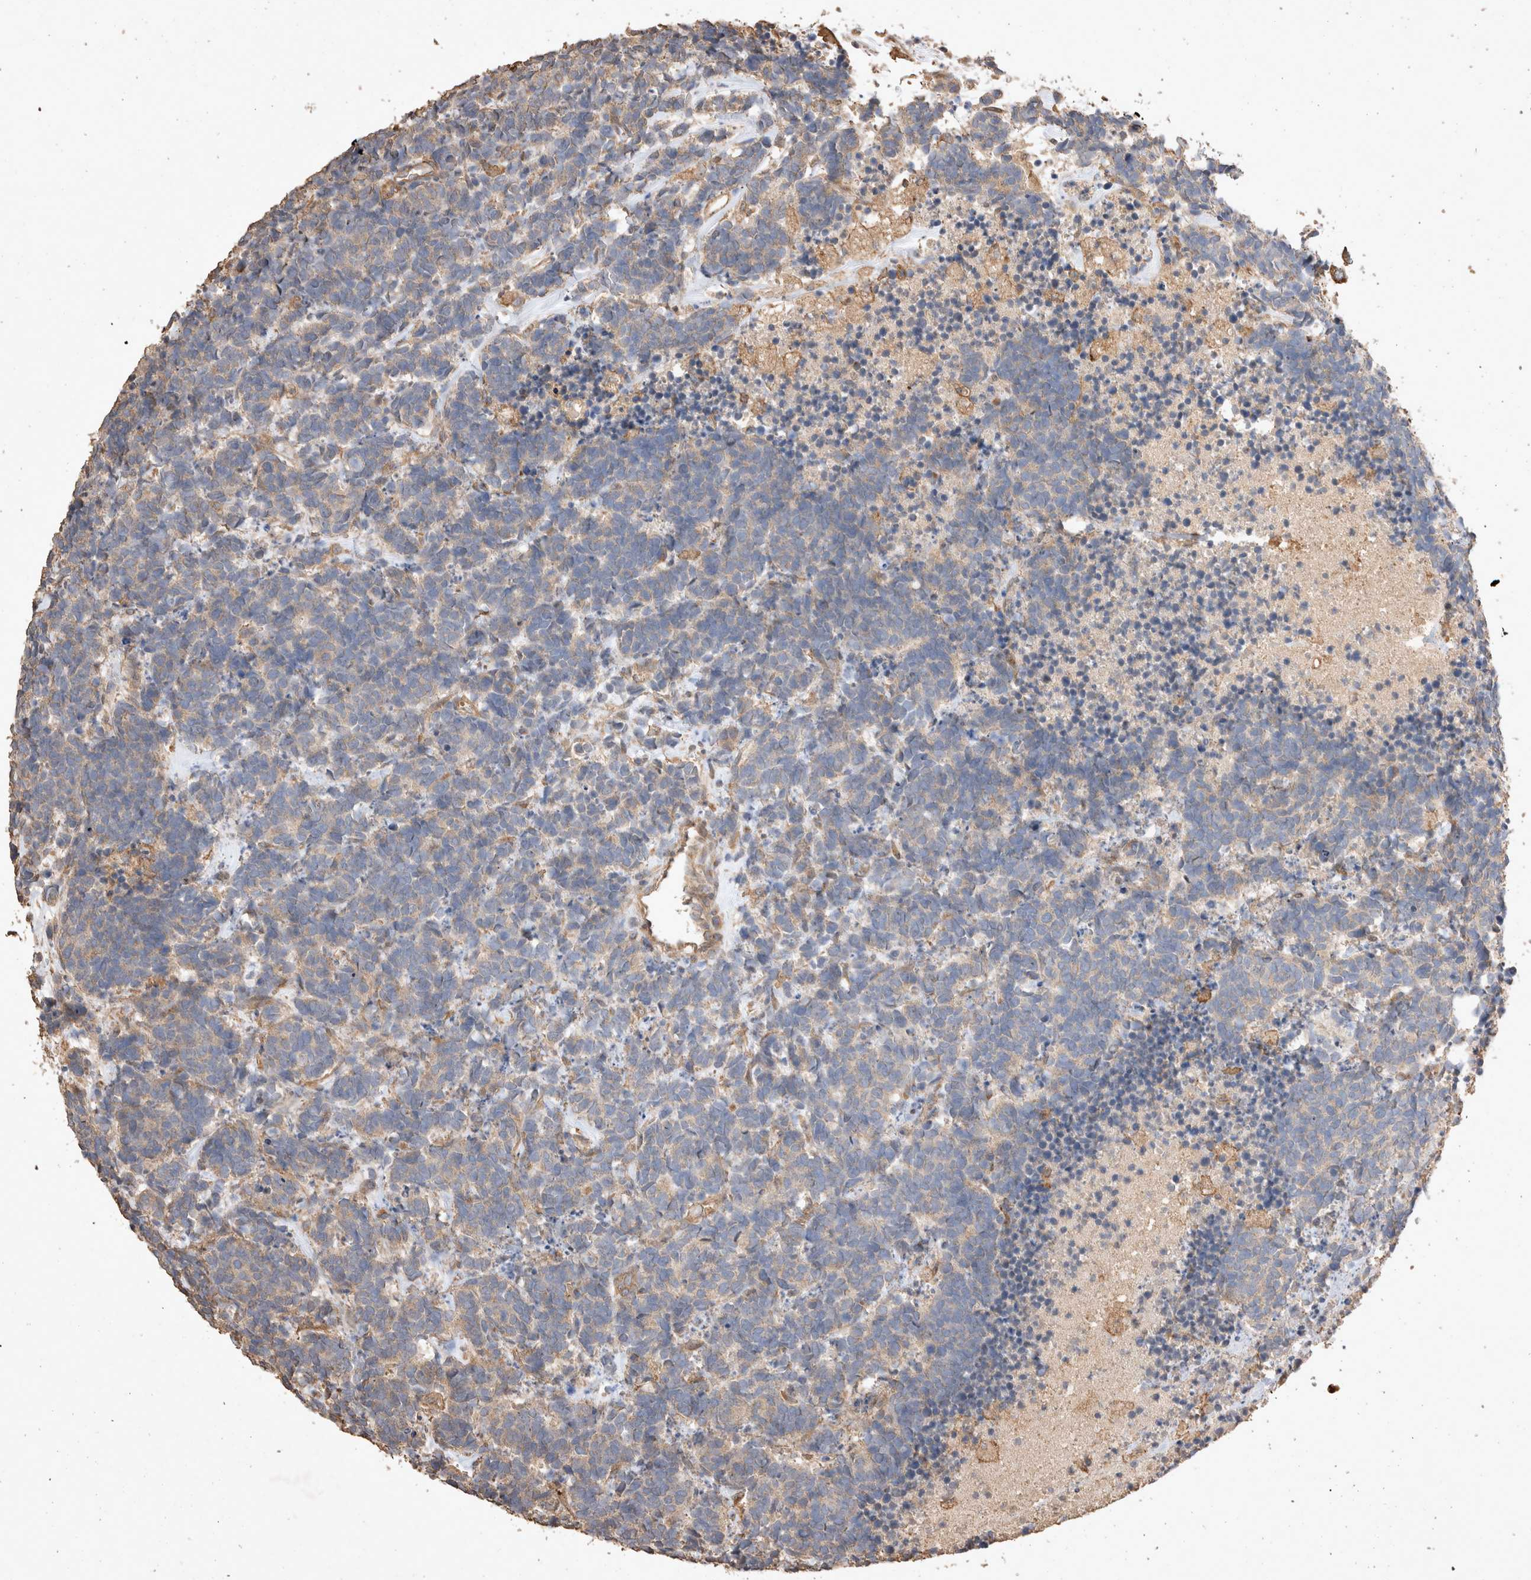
{"staining": {"intensity": "weak", "quantity": "25%-75%", "location": "cytoplasmic/membranous"}, "tissue": "carcinoid", "cell_type": "Tumor cells", "image_type": "cancer", "snomed": [{"axis": "morphology", "description": "Carcinoma, NOS"}, {"axis": "morphology", "description": "Carcinoid, malignant, NOS"}, {"axis": "topography", "description": "Urinary bladder"}], "caption": "Immunohistochemical staining of carcinoid (malignant) exhibits weak cytoplasmic/membranous protein positivity in about 25%-75% of tumor cells.", "gene": "SNX31", "patient": {"sex": "male", "age": 57}}